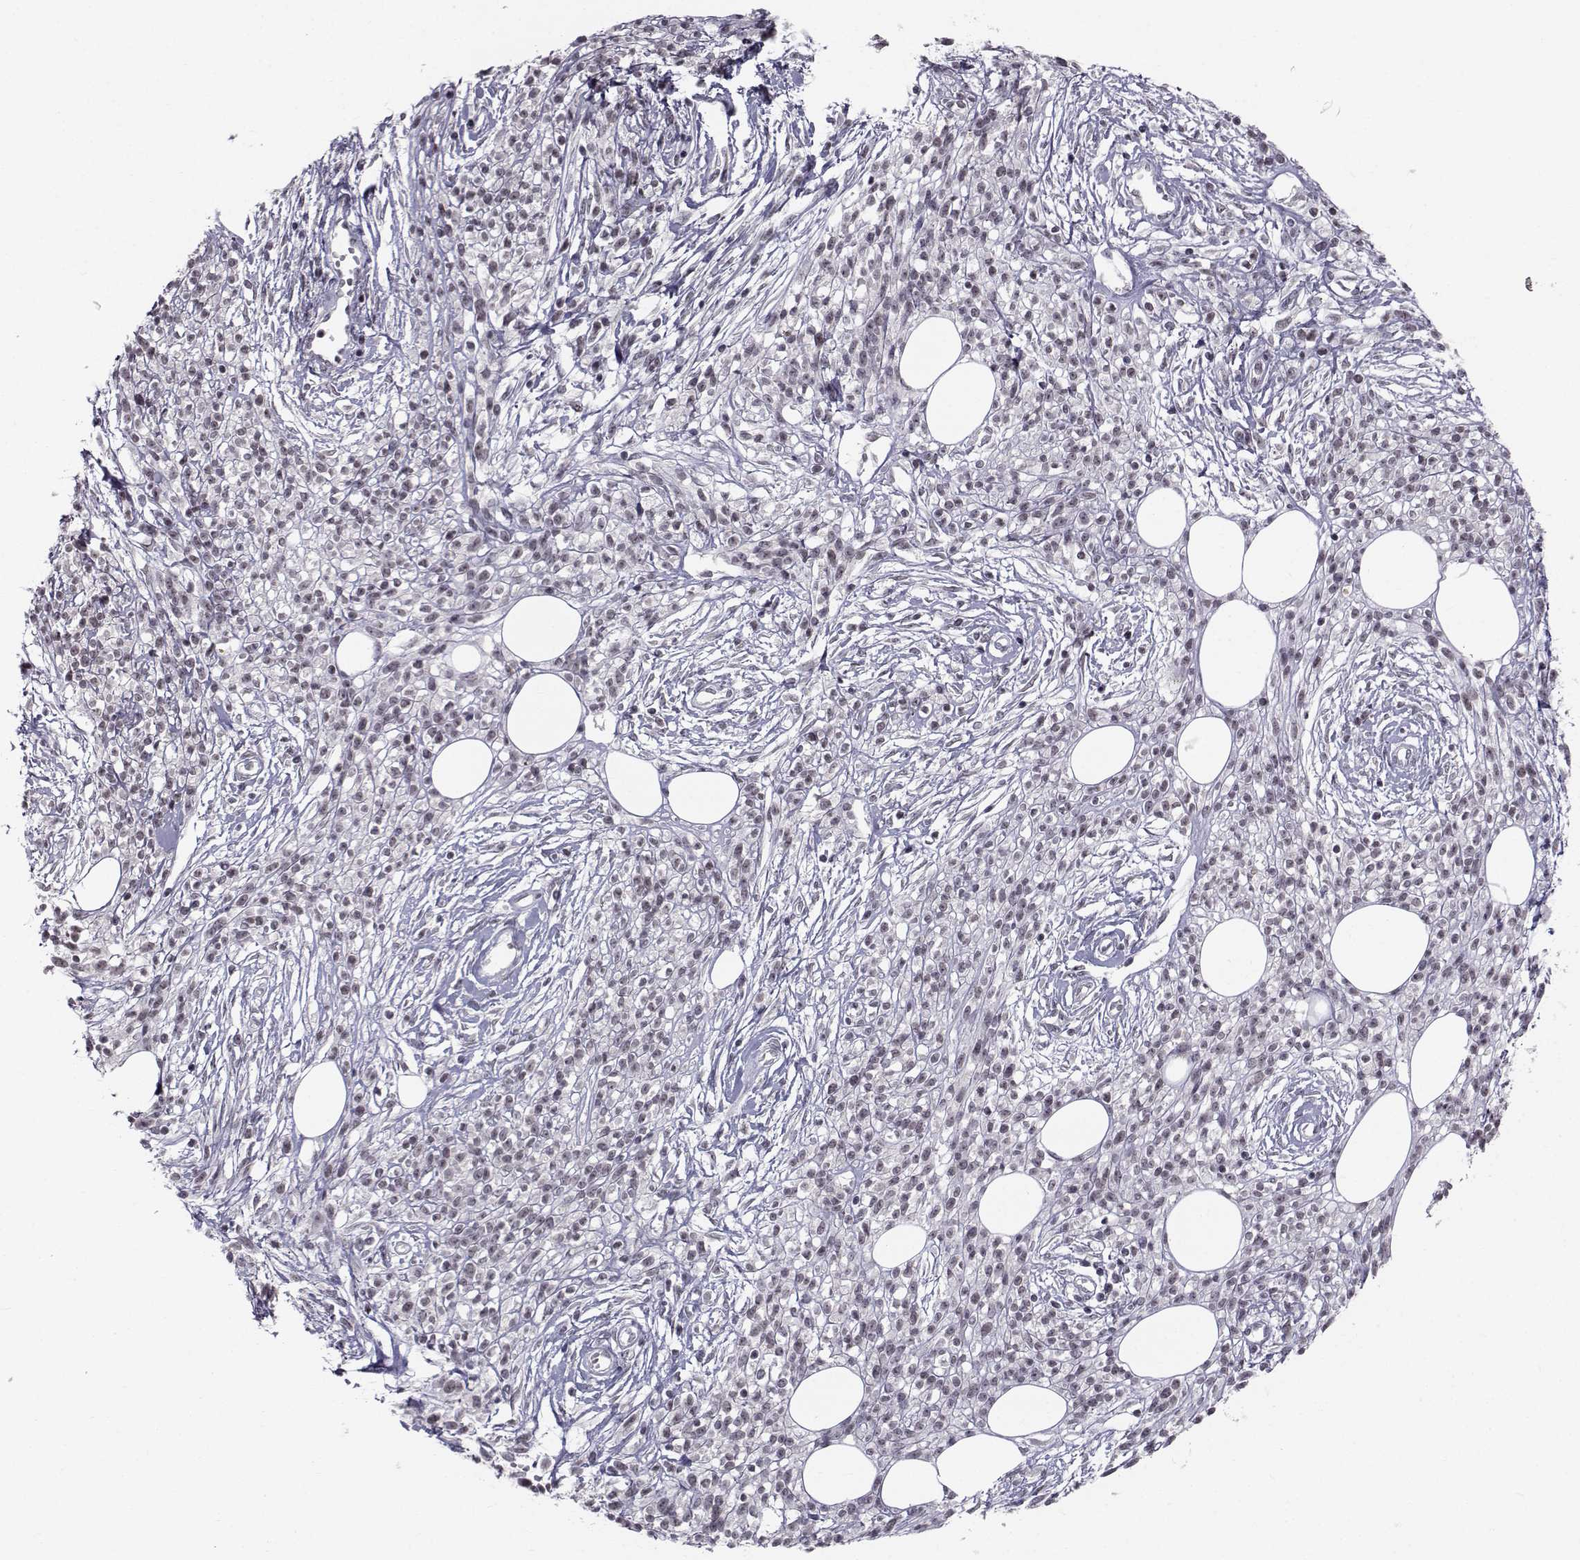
{"staining": {"intensity": "negative", "quantity": "none", "location": "none"}, "tissue": "melanoma", "cell_type": "Tumor cells", "image_type": "cancer", "snomed": [{"axis": "morphology", "description": "Malignant melanoma, NOS"}, {"axis": "topography", "description": "Skin"}, {"axis": "topography", "description": "Skin of trunk"}], "caption": "A photomicrograph of human malignant melanoma is negative for staining in tumor cells. (Stains: DAB (3,3'-diaminobenzidine) immunohistochemistry (IHC) with hematoxylin counter stain, Microscopy: brightfield microscopy at high magnification).", "gene": "MARCHF4", "patient": {"sex": "male", "age": 74}}